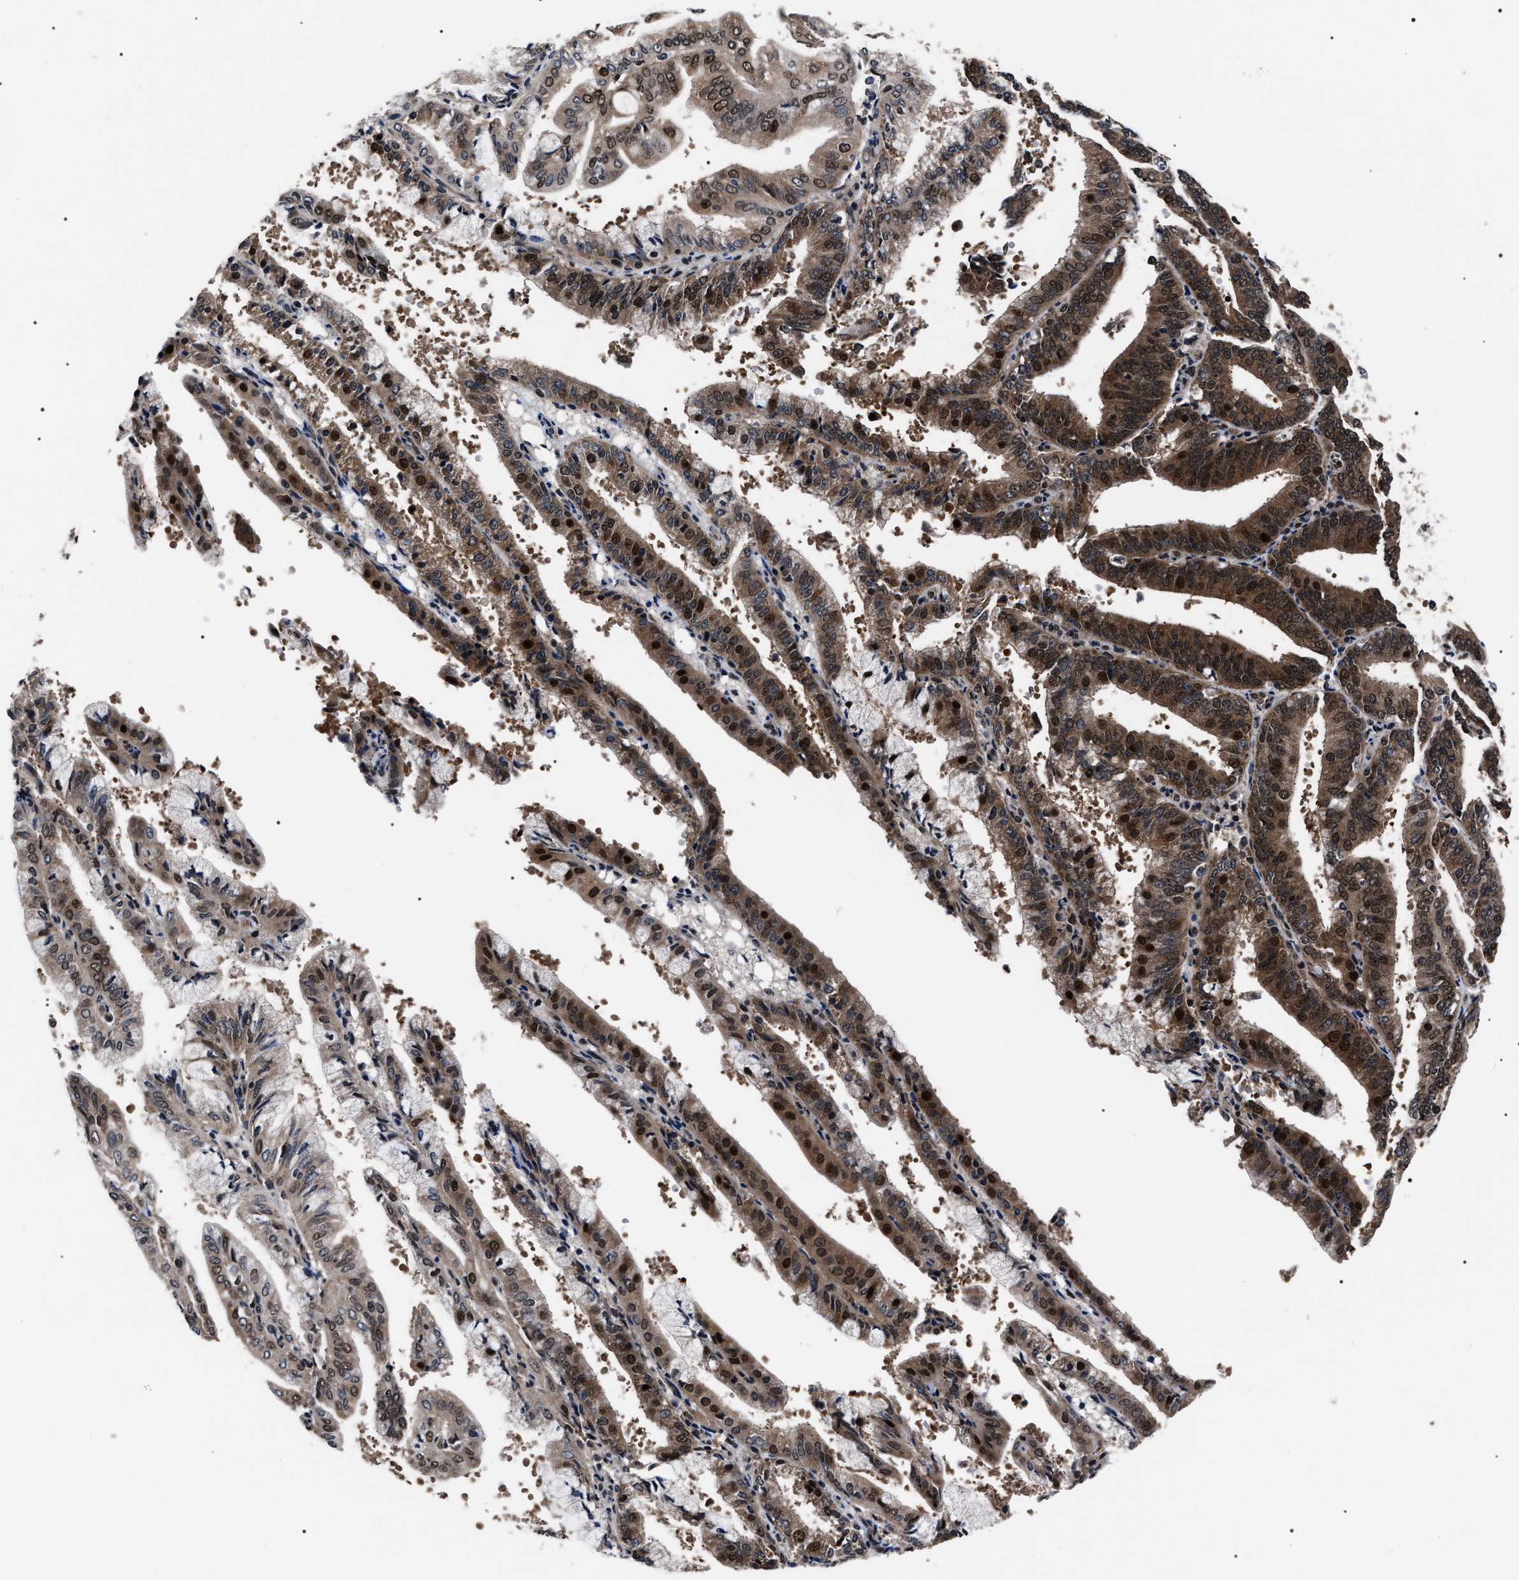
{"staining": {"intensity": "moderate", "quantity": ">75%", "location": "cytoplasmic/membranous,nuclear"}, "tissue": "endometrial cancer", "cell_type": "Tumor cells", "image_type": "cancer", "snomed": [{"axis": "morphology", "description": "Adenocarcinoma, NOS"}, {"axis": "topography", "description": "Endometrium"}], "caption": "The histopathology image exhibits staining of adenocarcinoma (endometrial), revealing moderate cytoplasmic/membranous and nuclear protein expression (brown color) within tumor cells.", "gene": "CSNK2A1", "patient": {"sex": "female", "age": 63}}